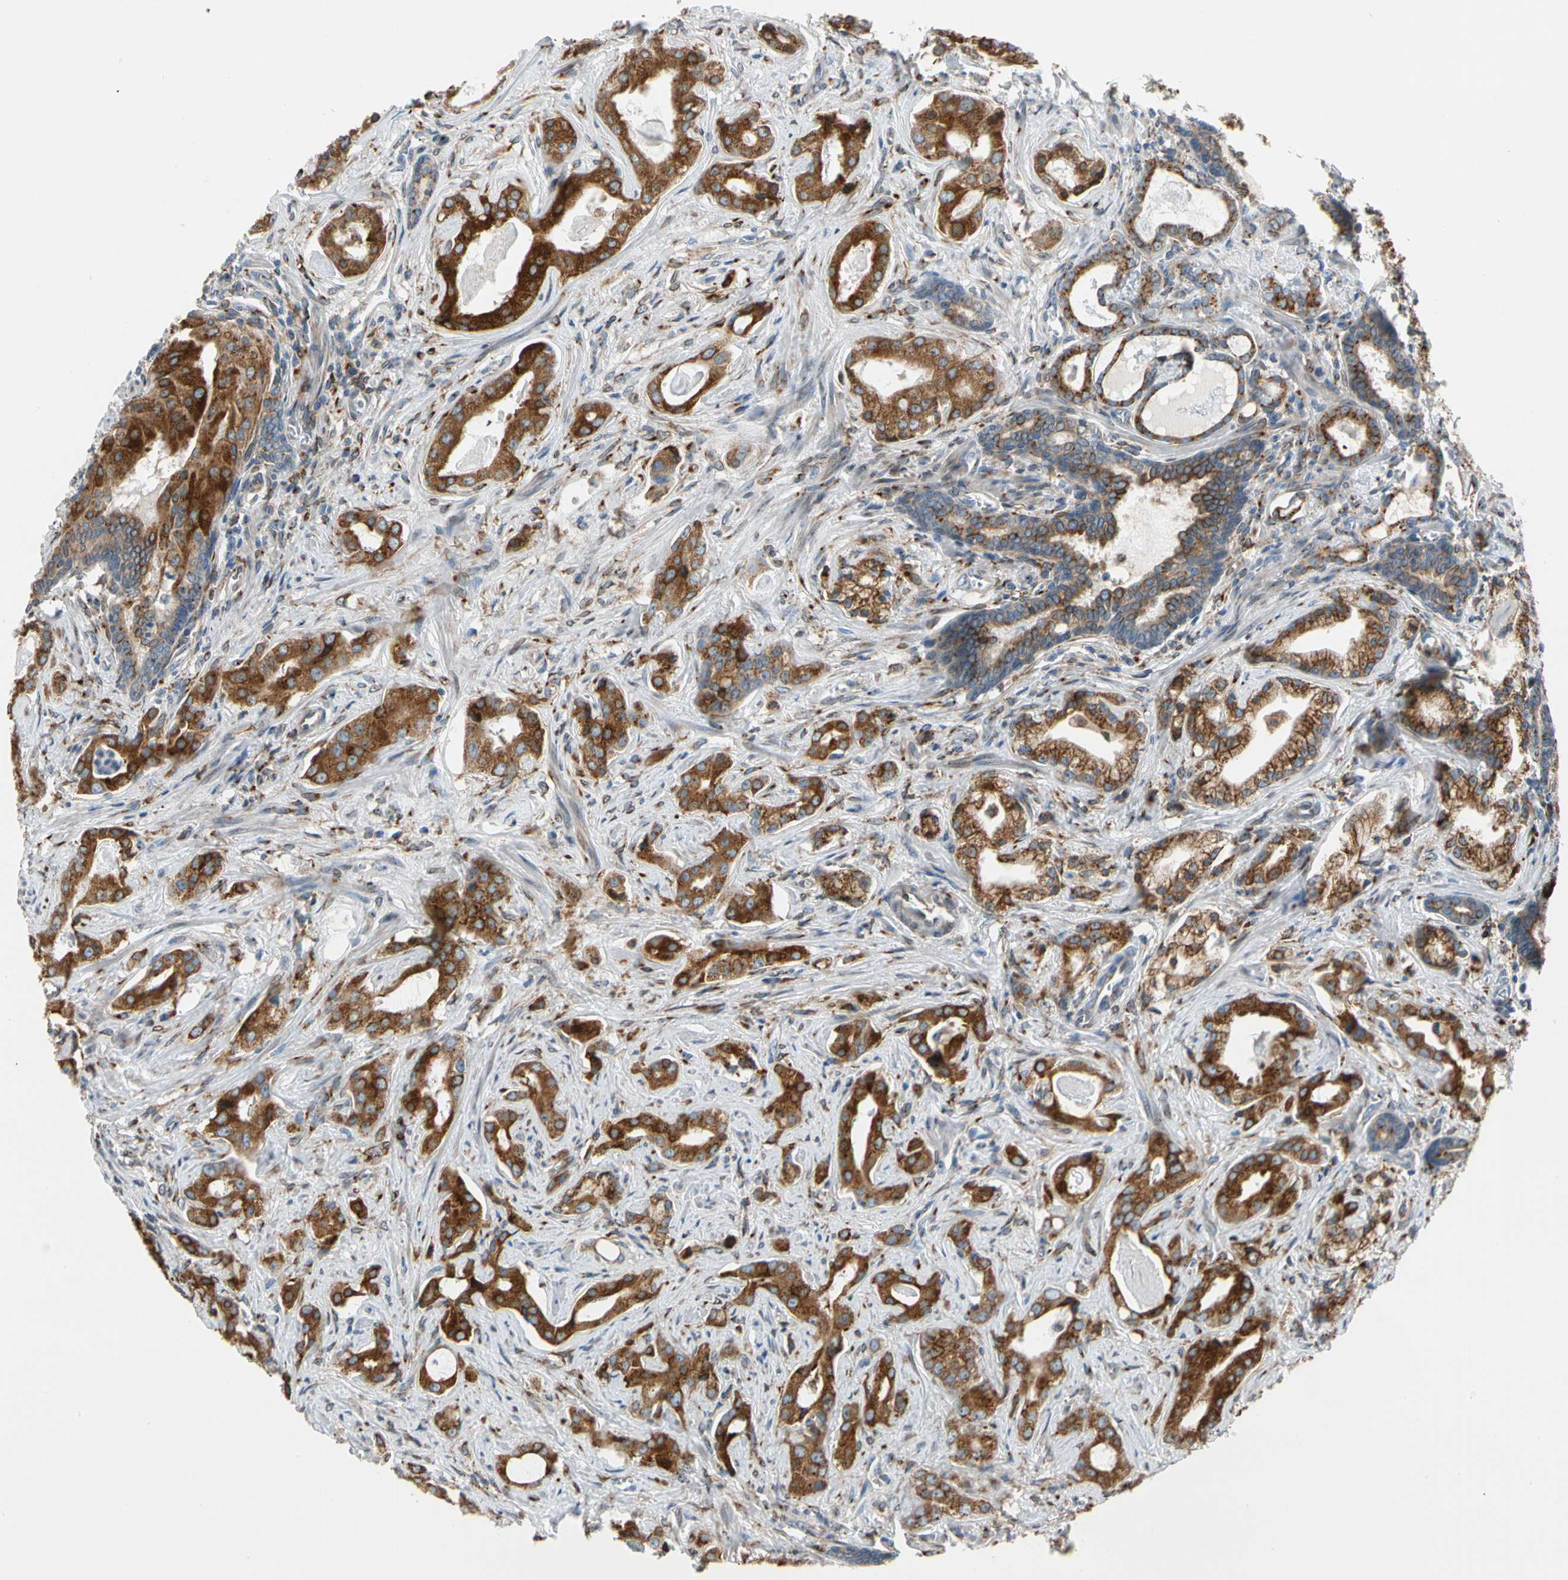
{"staining": {"intensity": "strong", "quantity": ">75%", "location": "cytoplasmic/membranous"}, "tissue": "prostate cancer", "cell_type": "Tumor cells", "image_type": "cancer", "snomed": [{"axis": "morphology", "description": "Adenocarcinoma, Low grade"}, {"axis": "topography", "description": "Prostate"}], "caption": "Approximately >75% of tumor cells in human prostate cancer exhibit strong cytoplasmic/membranous protein expression as visualized by brown immunohistochemical staining.", "gene": "NUCB1", "patient": {"sex": "male", "age": 59}}